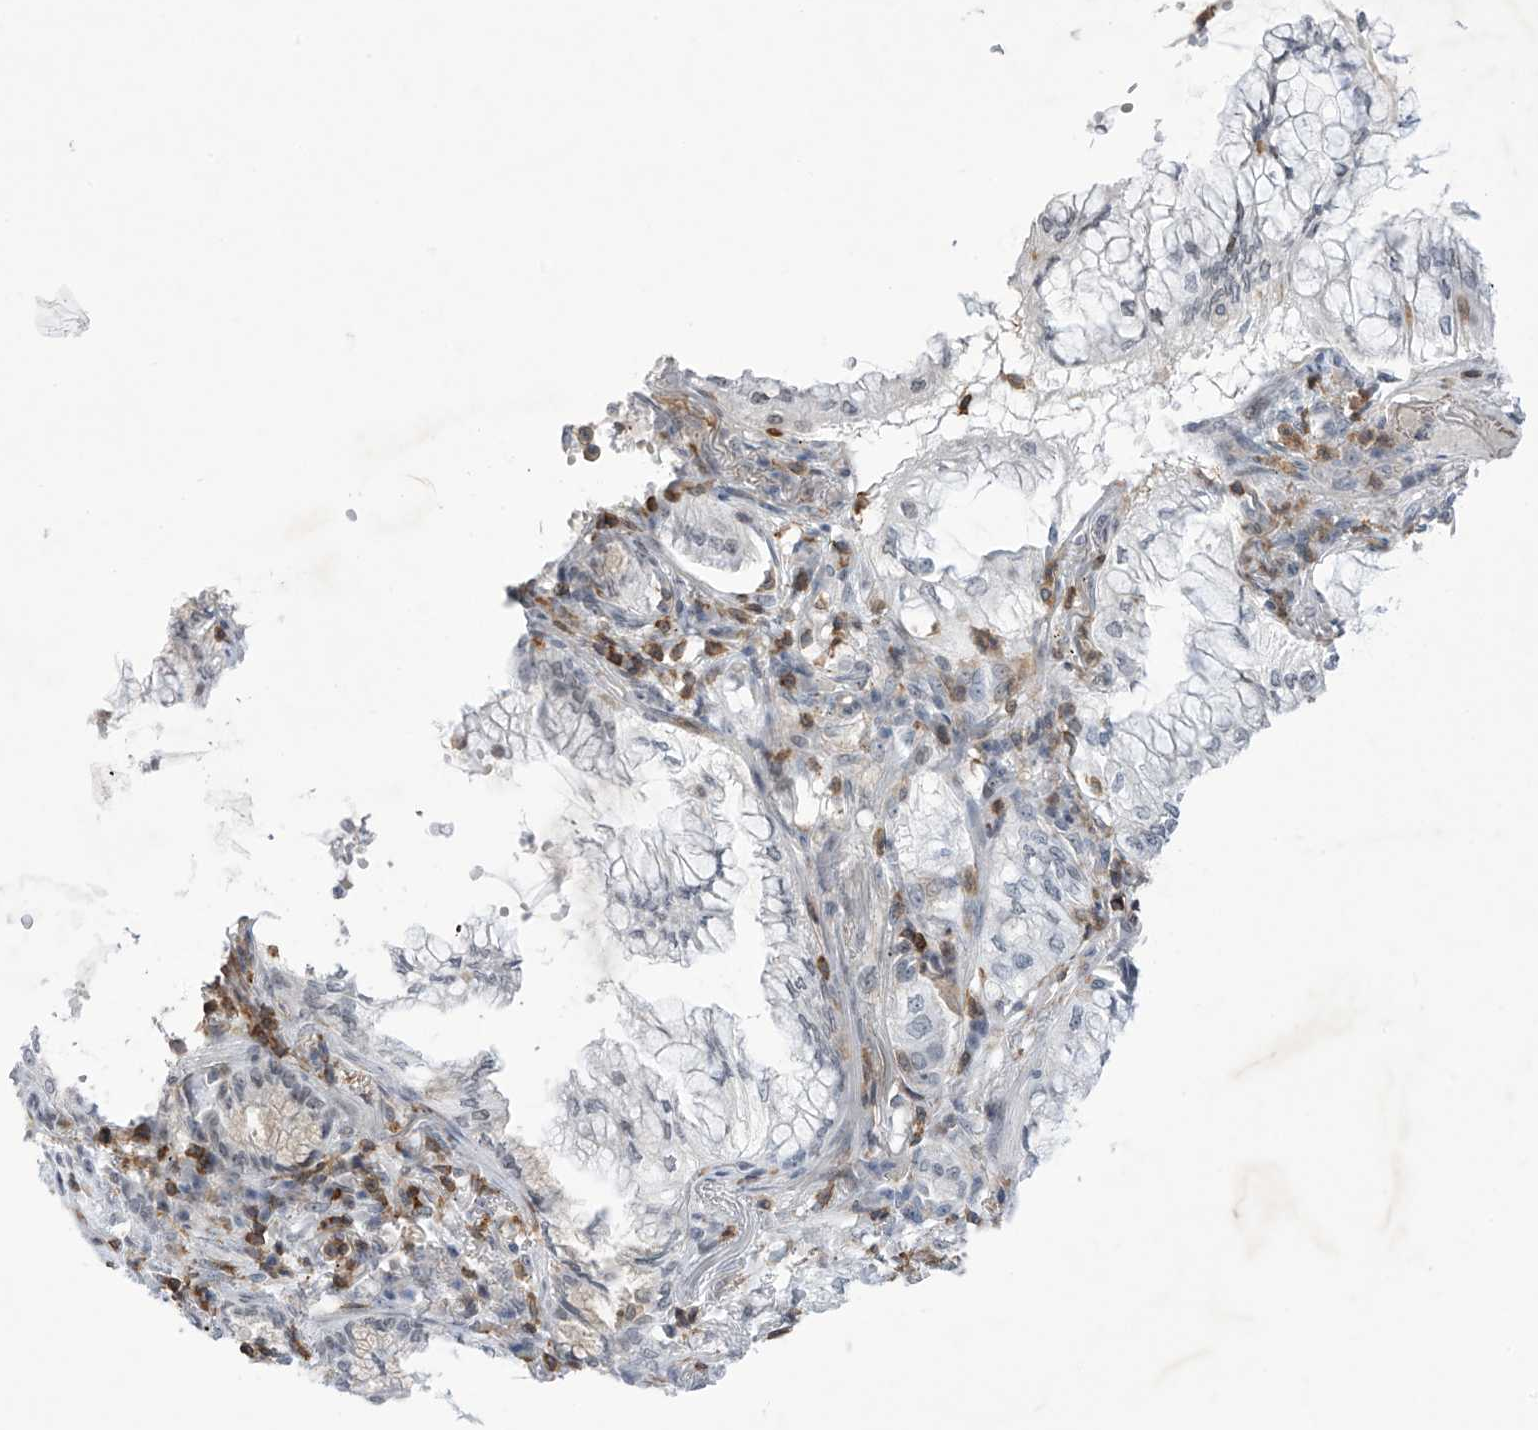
{"staining": {"intensity": "negative", "quantity": "none", "location": "none"}, "tissue": "lung cancer", "cell_type": "Tumor cells", "image_type": "cancer", "snomed": [{"axis": "morphology", "description": "Adenocarcinoma, NOS"}, {"axis": "topography", "description": "Lung"}], "caption": "IHC of human lung cancer displays no expression in tumor cells.", "gene": "MSL3", "patient": {"sex": "female", "age": 70}}